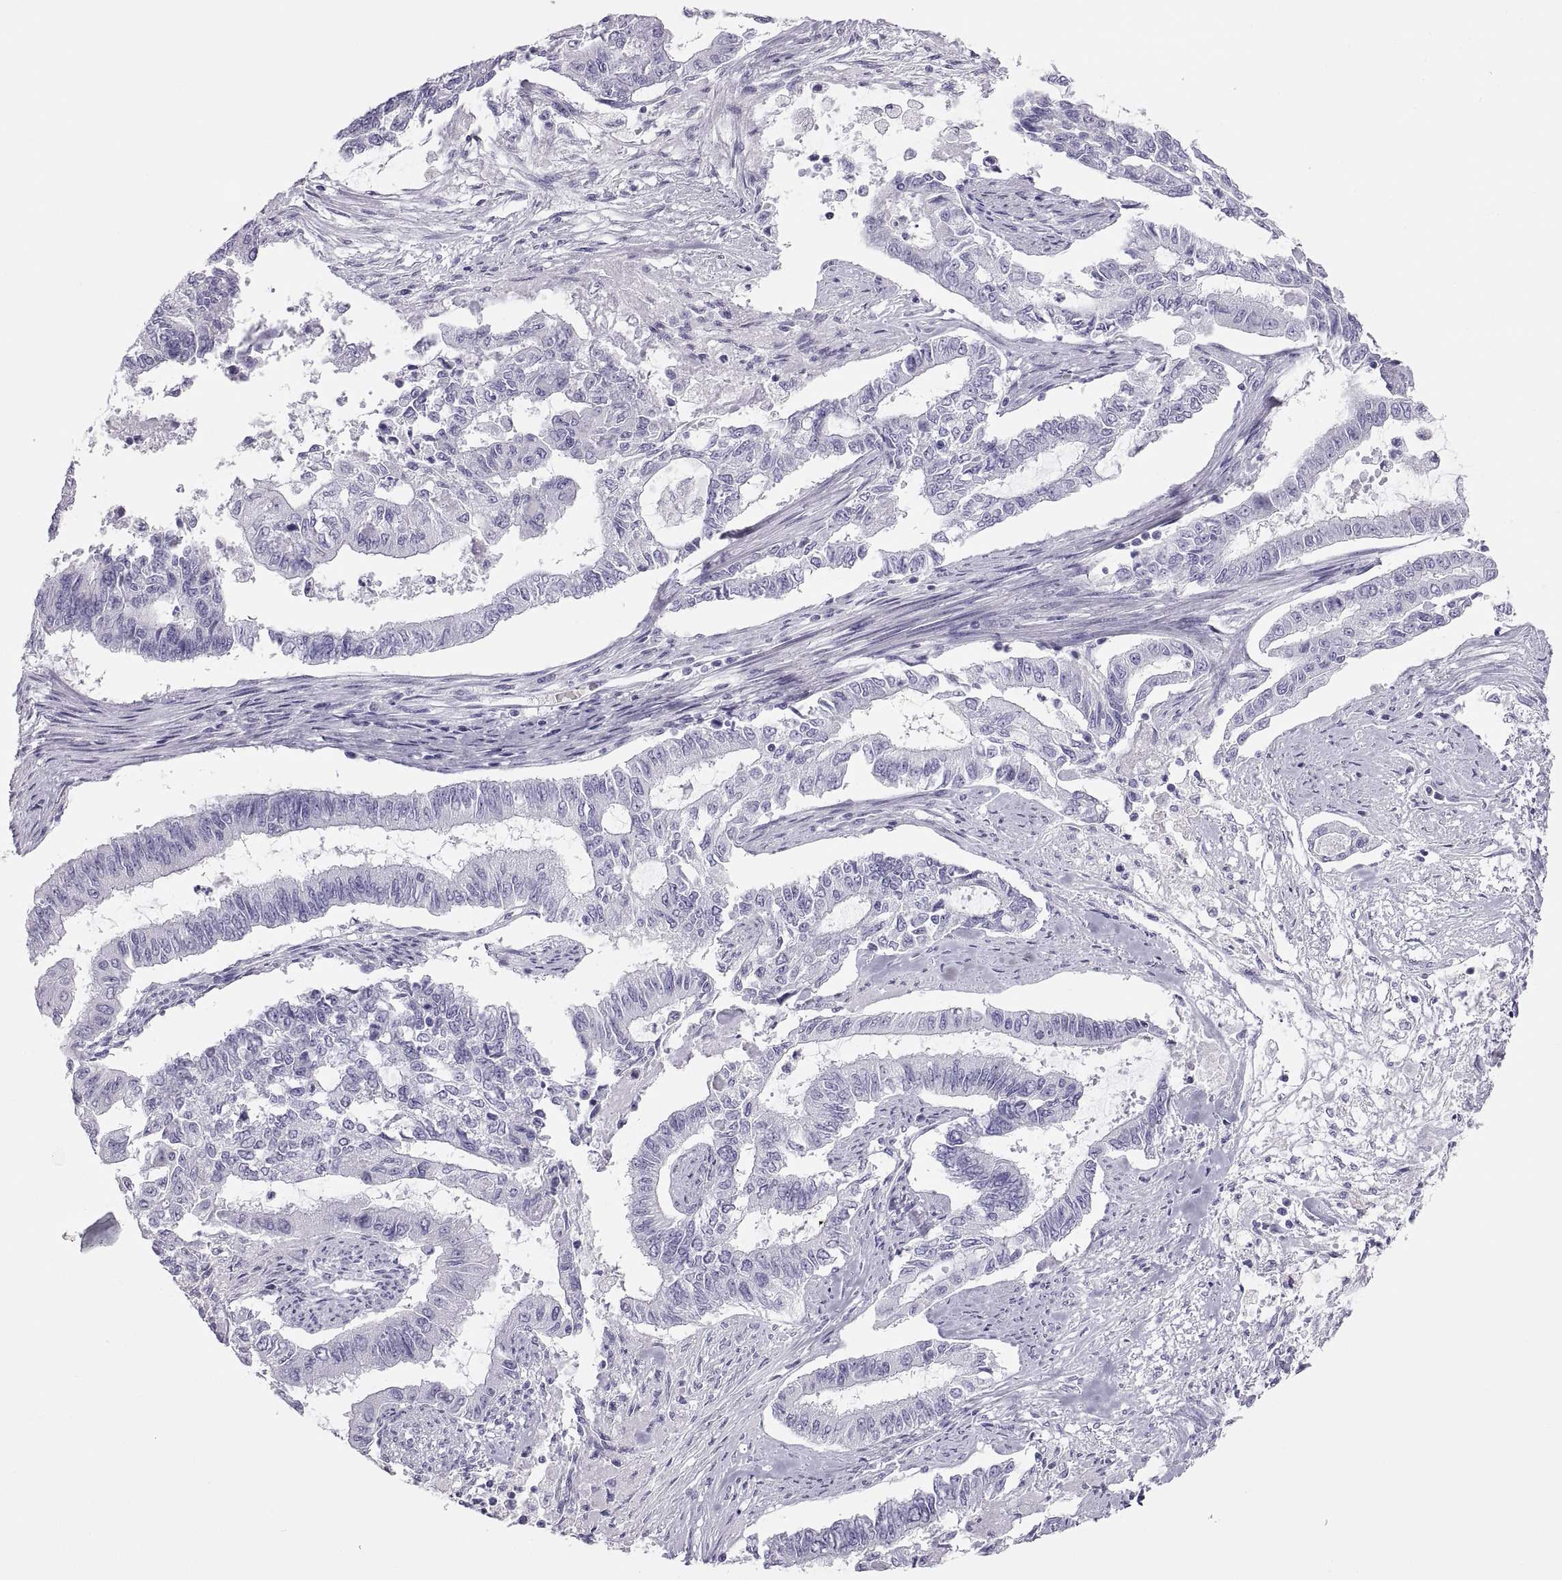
{"staining": {"intensity": "negative", "quantity": "none", "location": "none"}, "tissue": "endometrial cancer", "cell_type": "Tumor cells", "image_type": "cancer", "snomed": [{"axis": "morphology", "description": "Adenocarcinoma, NOS"}, {"axis": "topography", "description": "Uterus"}], "caption": "This micrograph is of endometrial adenocarcinoma stained with IHC to label a protein in brown with the nuclei are counter-stained blue. There is no expression in tumor cells. (DAB (3,3'-diaminobenzidine) immunohistochemistry (IHC) visualized using brightfield microscopy, high magnification).", "gene": "SEMG1", "patient": {"sex": "female", "age": 59}}